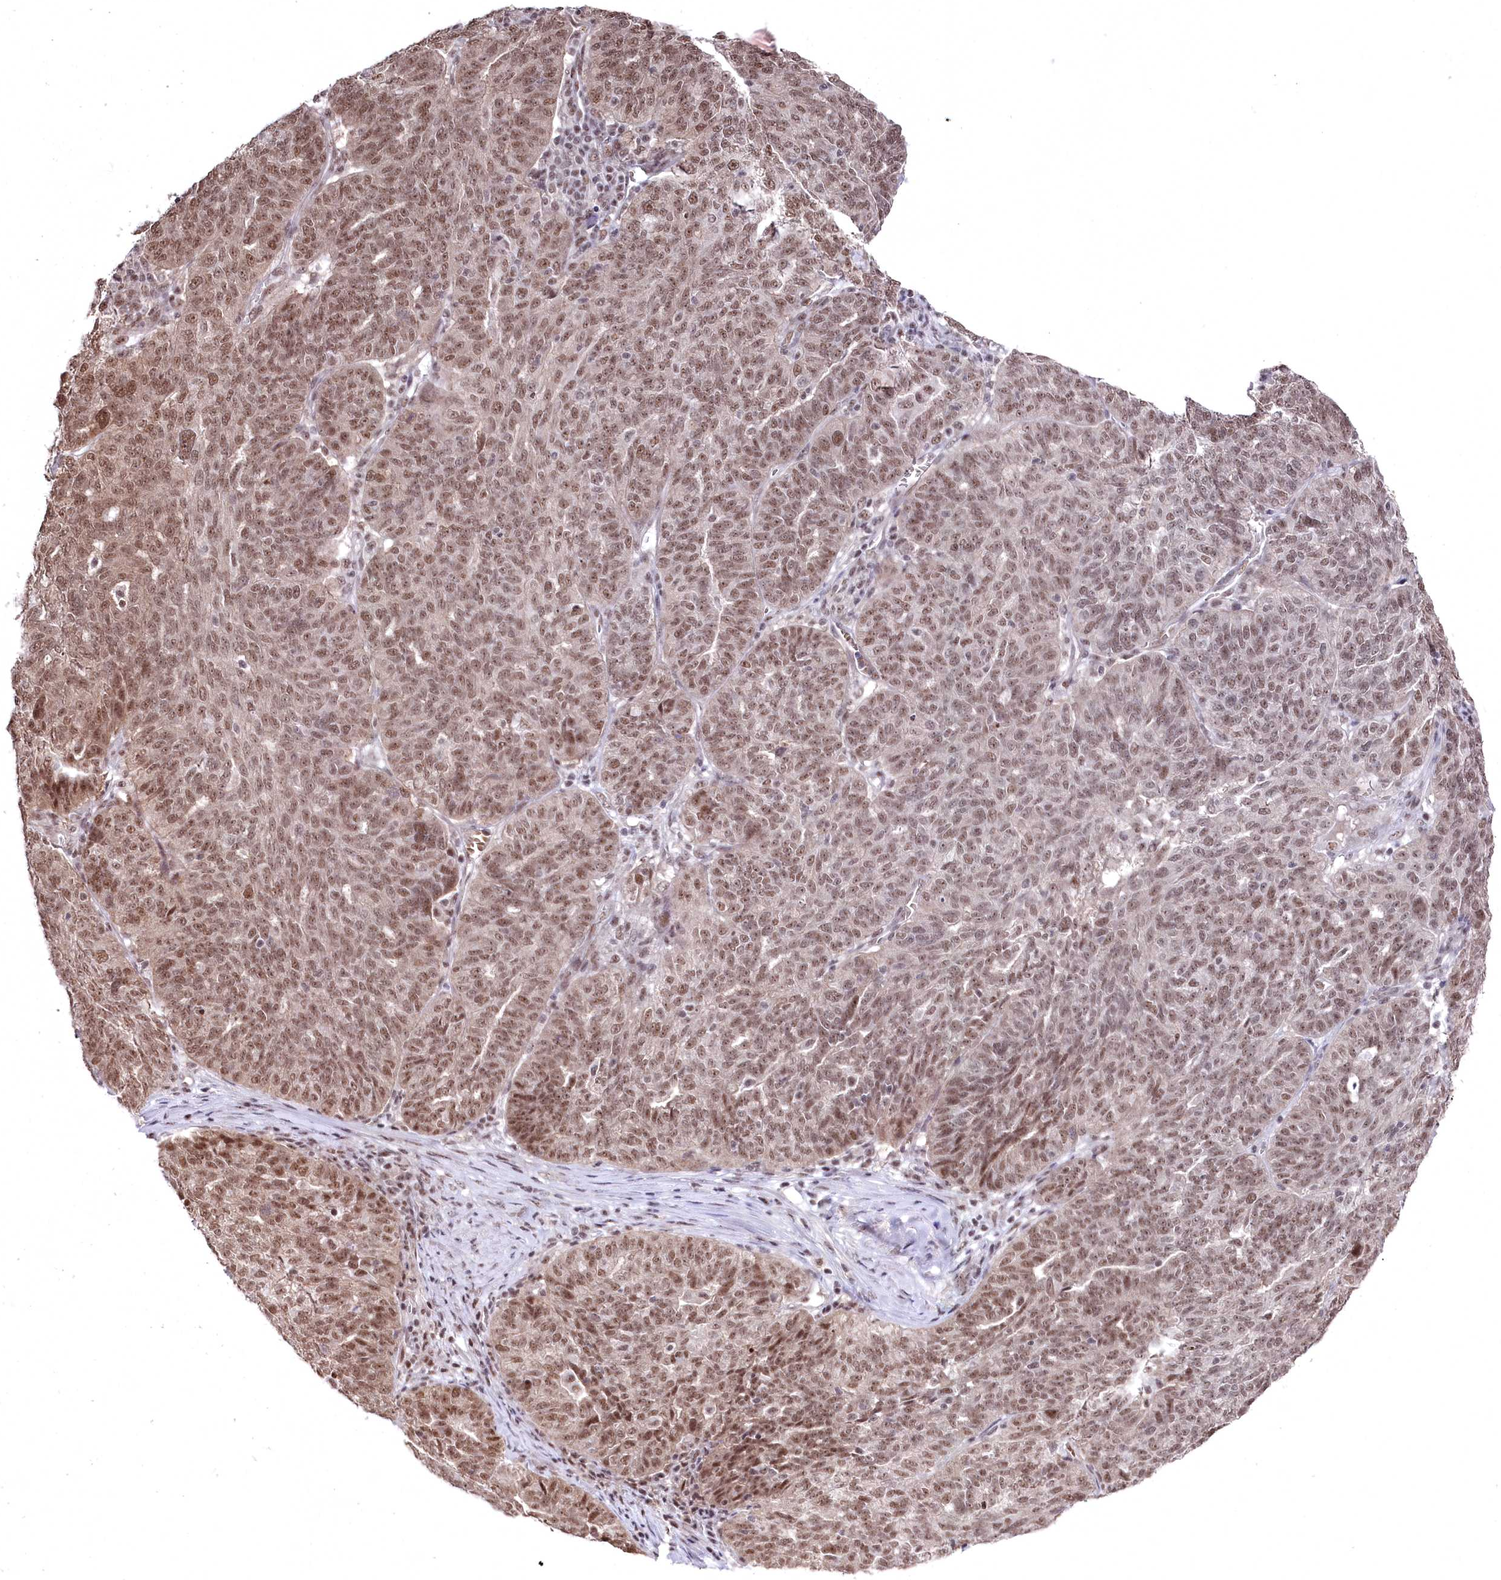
{"staining": {"intensity": "moderate", "quantity": ">75%", "location": "nuclear"}, "tissue": "ovarian cancer", "cell_type": "Tumor cells", "image_type": "cancer", "snomed": [{"axis": "morphology", "description": "Cystadenocarcinoma, serous, NOS"}, {"axis": "topography", "description": "Ovary"}], "caption": "Immunohistochemistry (IHC) image of neoplastic tissue: human ovarian serous cystadenocarcinoma stained using immunohistochemistry (IHC) exhibits medium levels of moderate protein expression localized specifically in the nuclear of tumor cells, appearing as a nuclear brown color.", "gene": "POLR2H", "patient": {"sex": "female", "age": 59}}